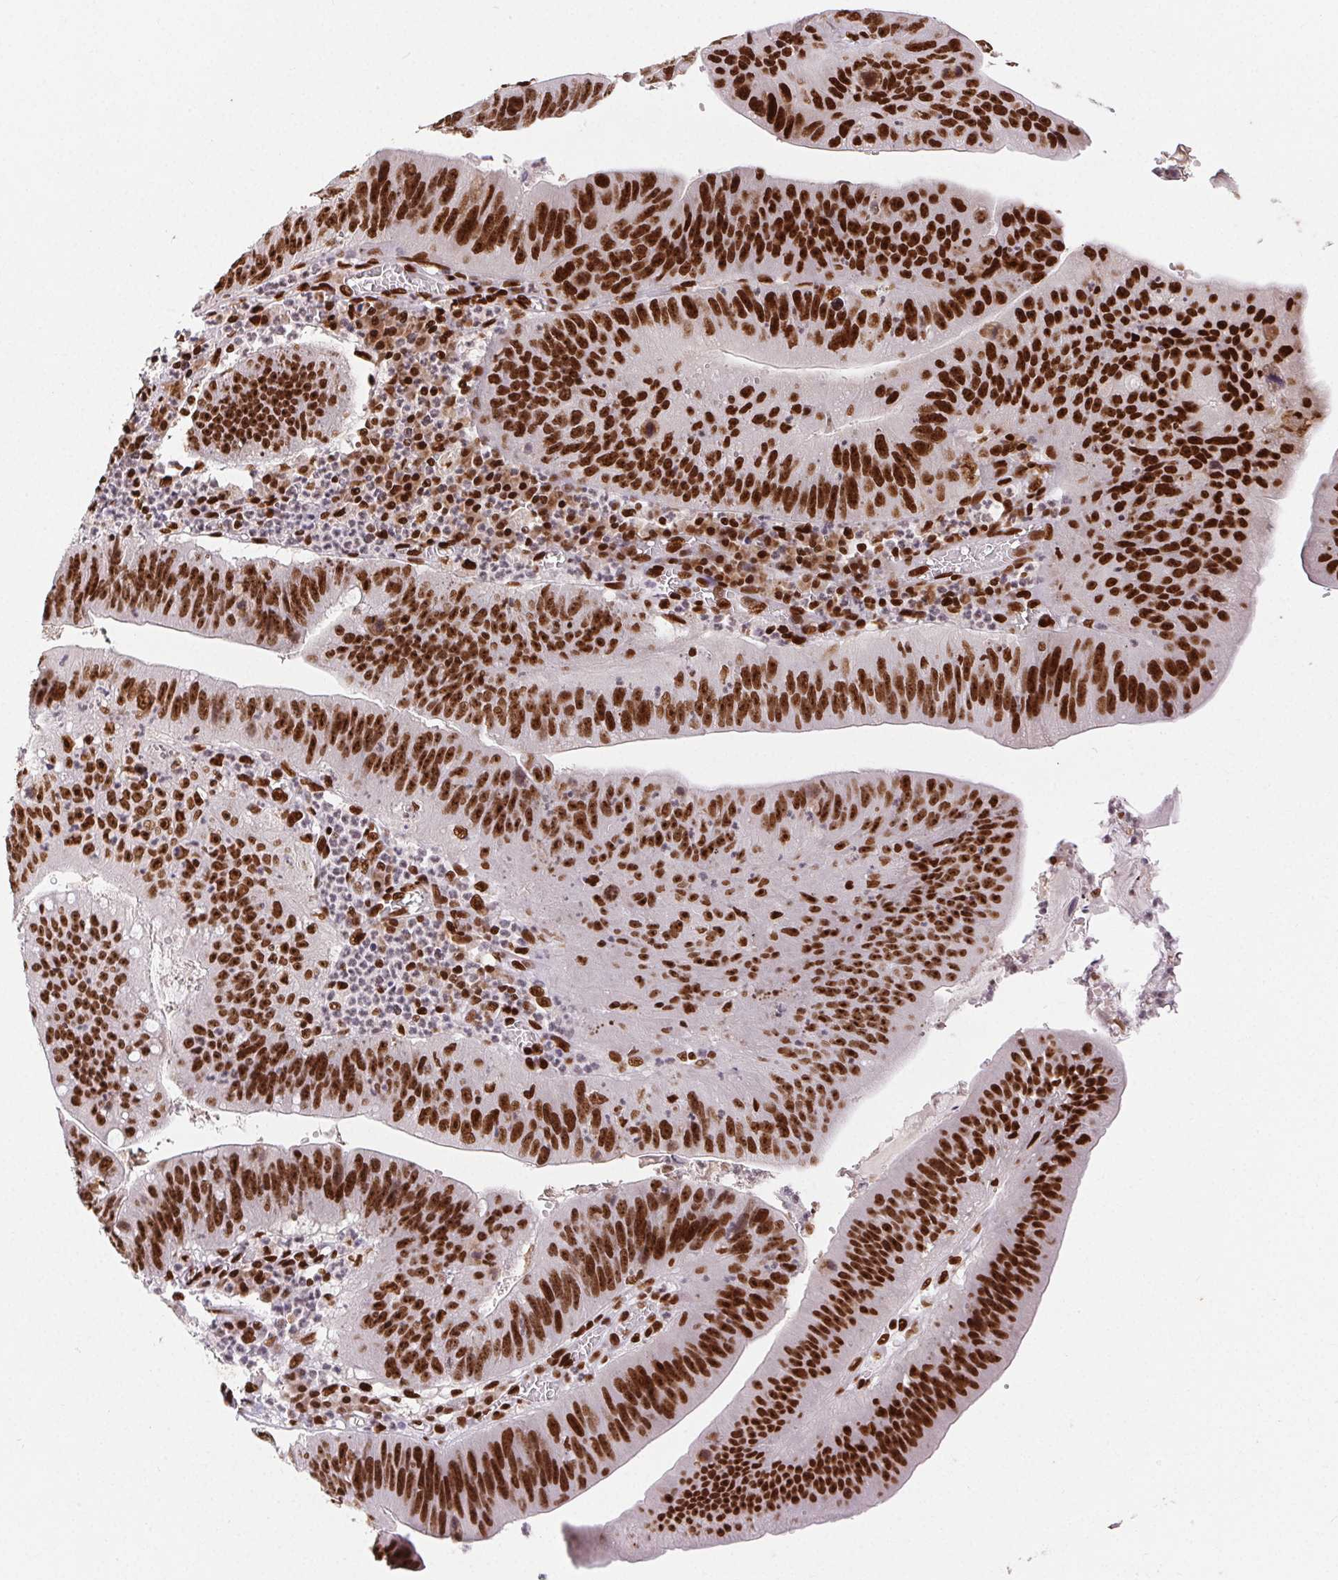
{"staining": {"intensity": "strong", "quantity": ">75%", "location": "nuclear"}, "tissue": "stomach cancer", "cell_type": "Tumor cells", "image_type": "cancer", "snomed": [{"axis": "morphology", "description": "Adenocarcinoma, NOS"}, {"axis": "topography", "description": "Stomach"}], "caption": "This image displays adenocarcinoma (stomach) stained with immunohistochemistry (IHC) to label a protein in brown. The nuclear of tumor cells show strong positivity for the protein. Nuclei are counter-stained blue.", "gene": "ZNF80", "patient": {"sex": "male", "age": 59}}